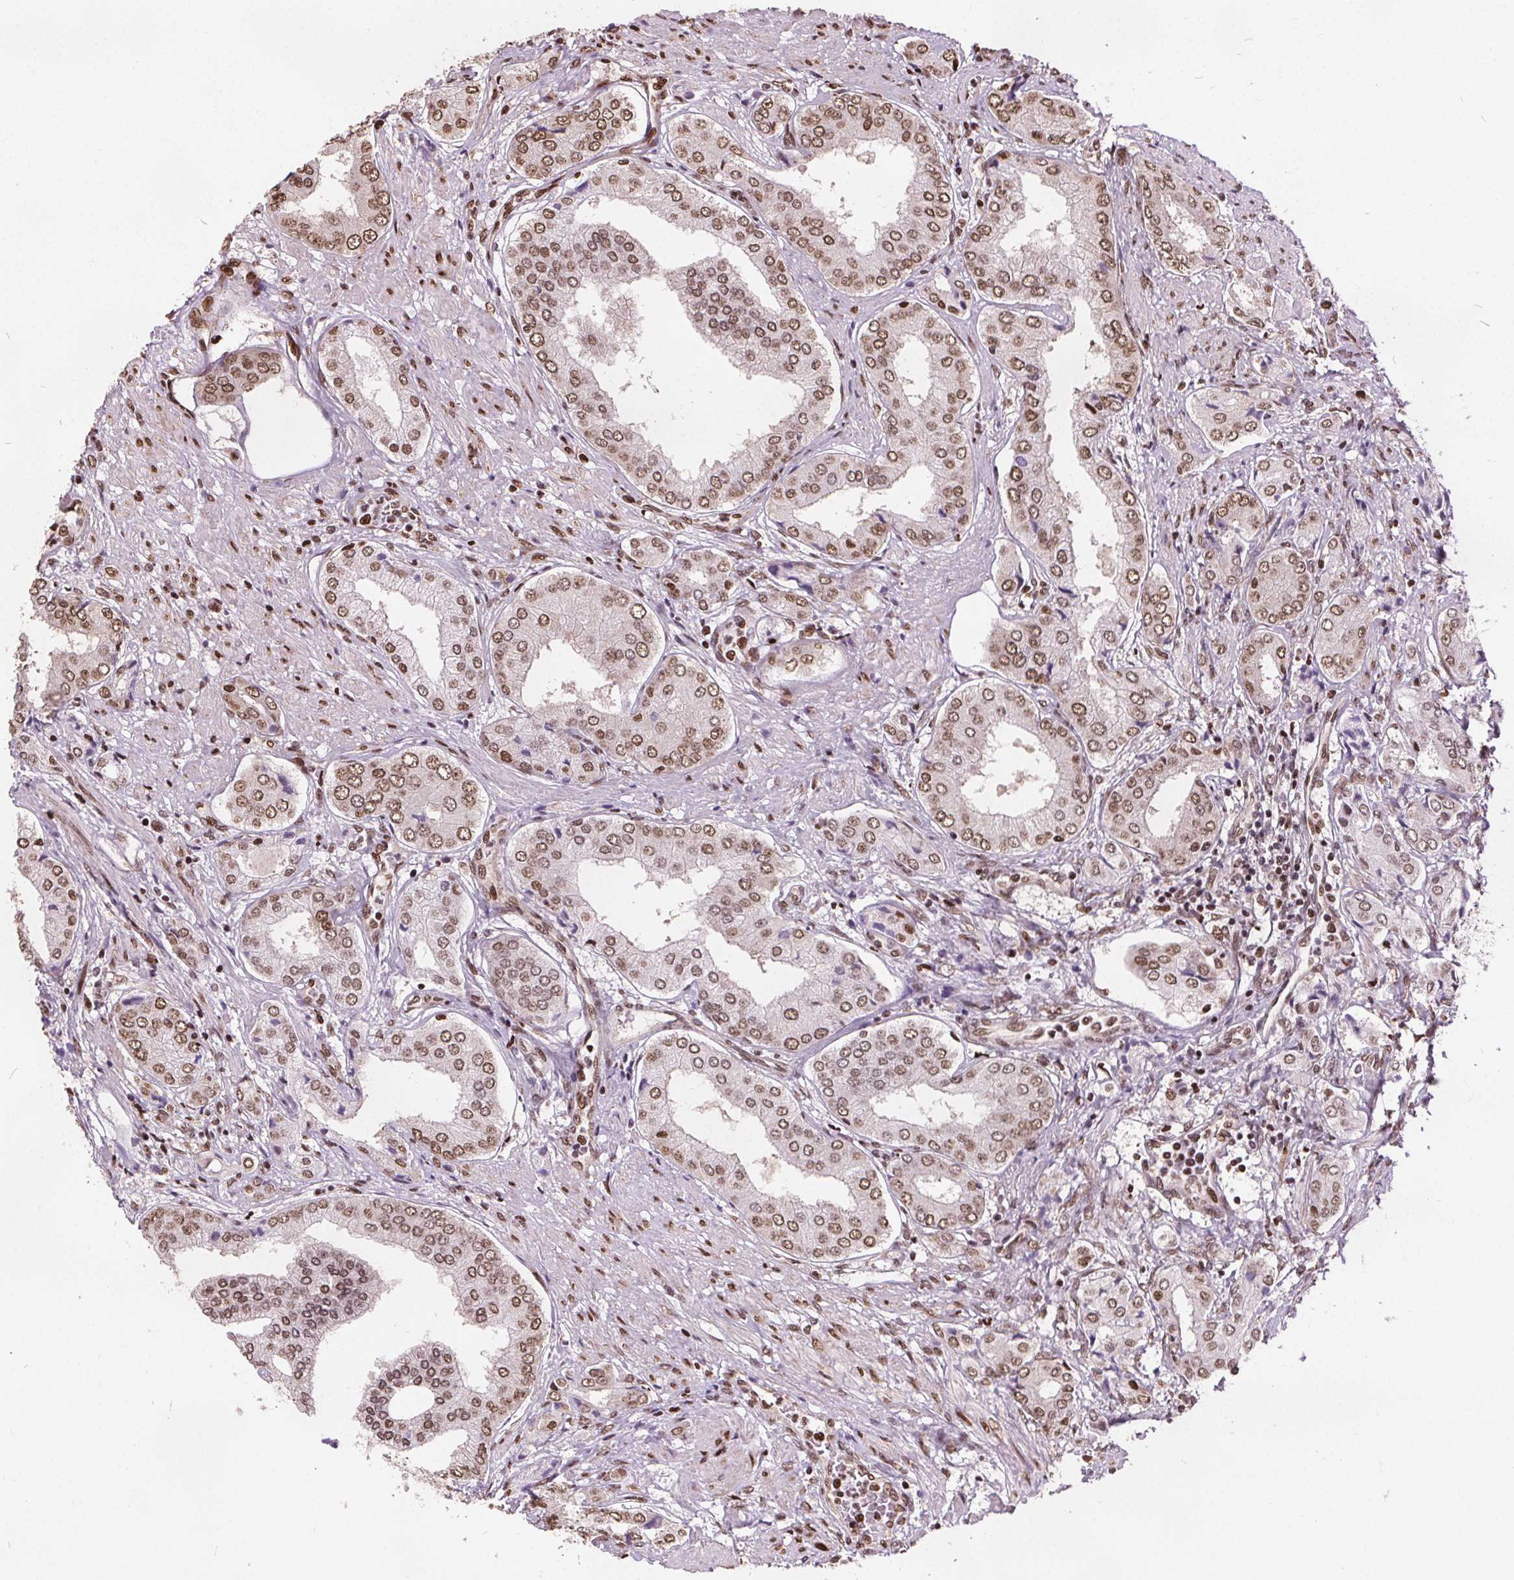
{"staining": {"intensity": "moderate", "quantity": ">75%", "location": "nuclear"}, "tissue": "prostate cancer", "cell_type": "Tumor cells", "image_type": "cancer", "snomed": [{"axis": "morphology", "description": "Adenocarcinoma, NOS"}, {"axis": "topography", "description": "Prostate"}], "caption": "Protein staining of prostate cancer tissue shows moderate nuclear positivity in approximately >75% of tumor cells. The protein of interest is shown in brown color, while the nuclei are stained blue.", "gene": "ISLR2", "patient": {"sex": "male", "age": 63}}